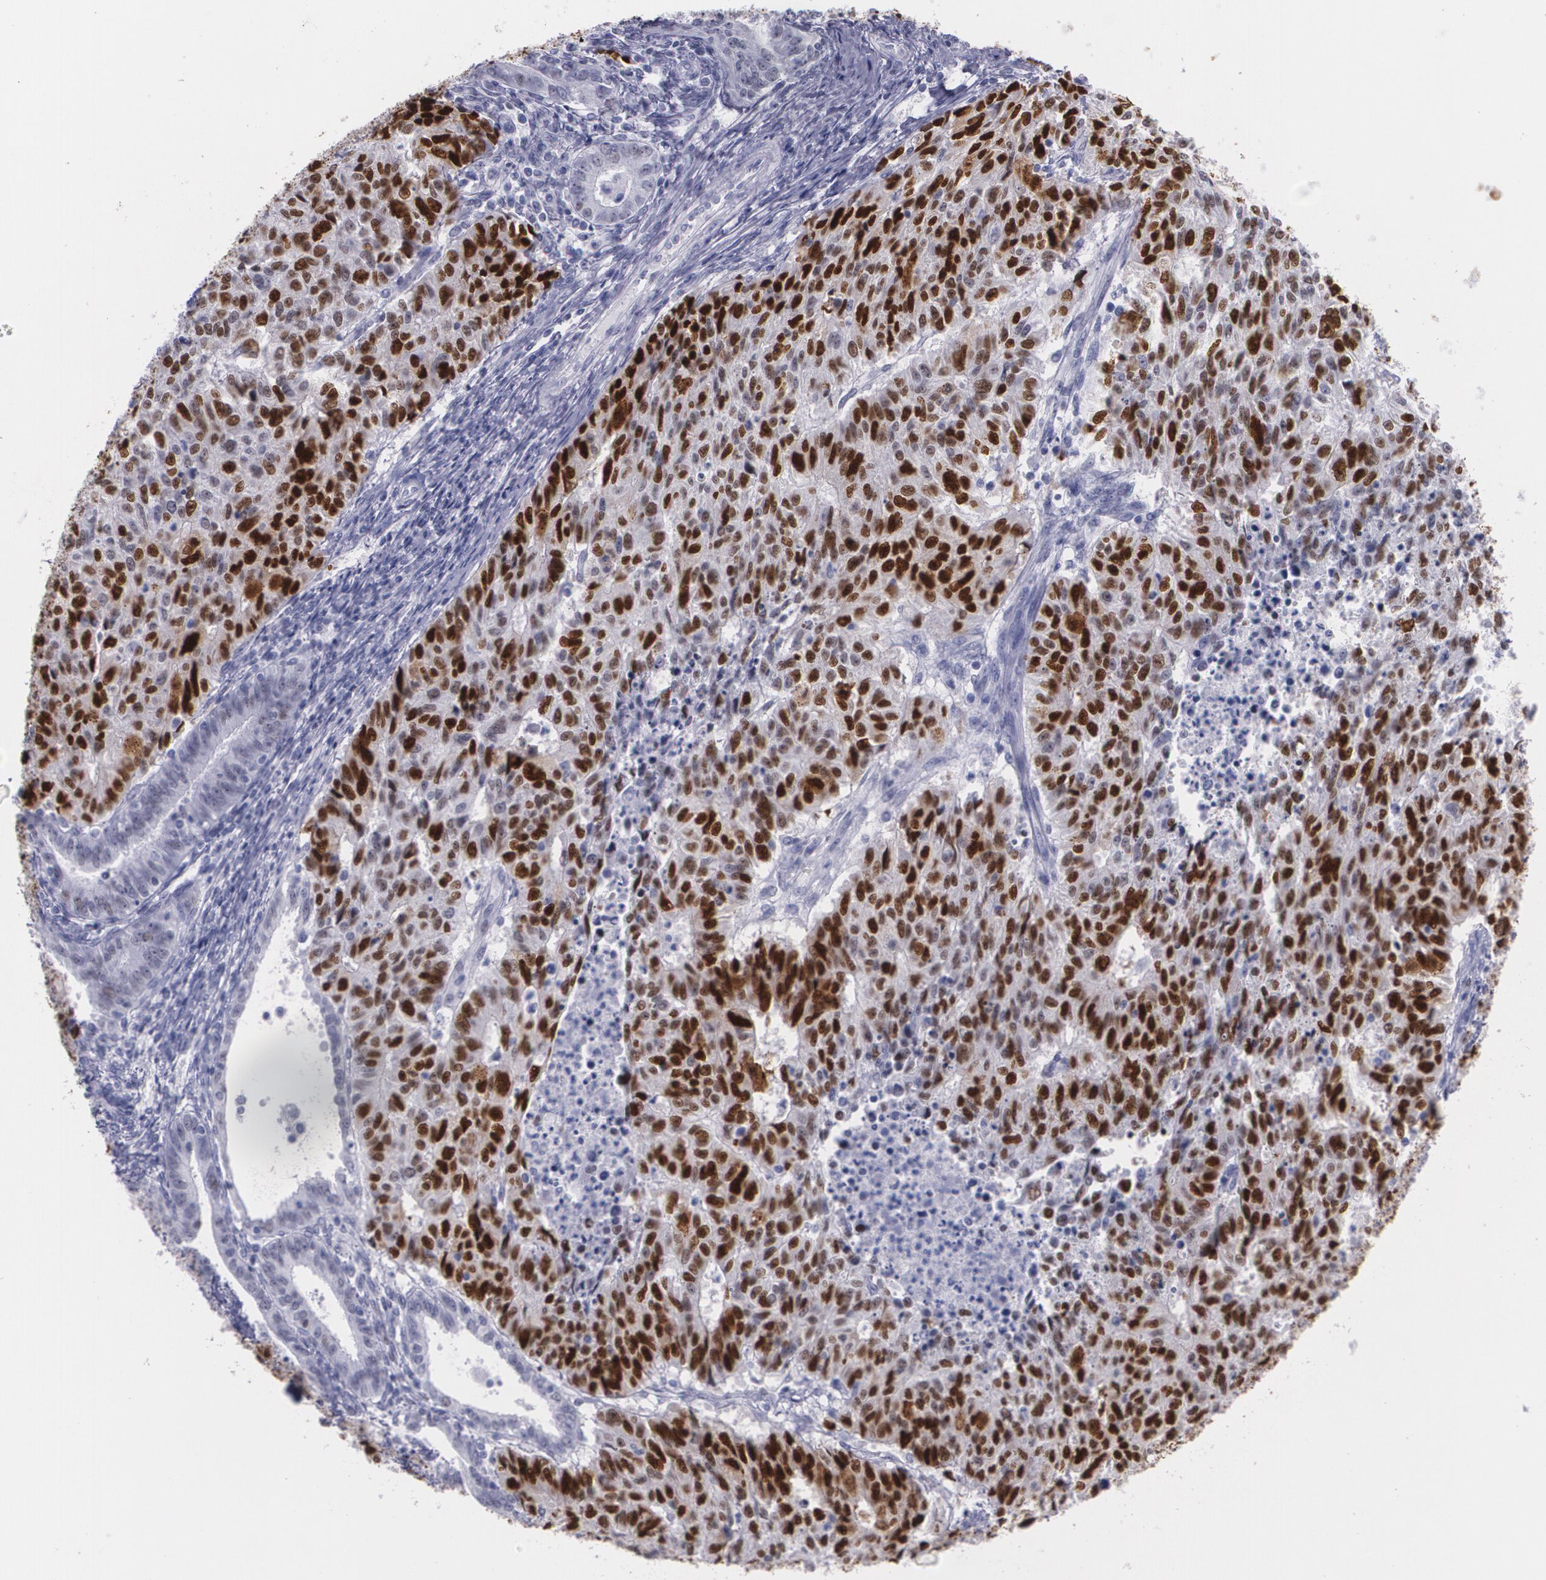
{"staining": {"intensity": "strong", "quantity": ">75%", "location": "nuclear"}, "tissue": "endometrial cancer", "cell_type": "Tumor cells", "image_type": "cancer", "snomed": [{"axis": "morphology", "description": "Adenocarcinoma, NOS"}, {"axis": "topography", "description": "Endometrium"}], "caption": "Human endometrial cancer stained with a protein marker shows strong staining in tumor cells.", "gene": "TP53", "patient": {"sex": "female", "age": 42}}